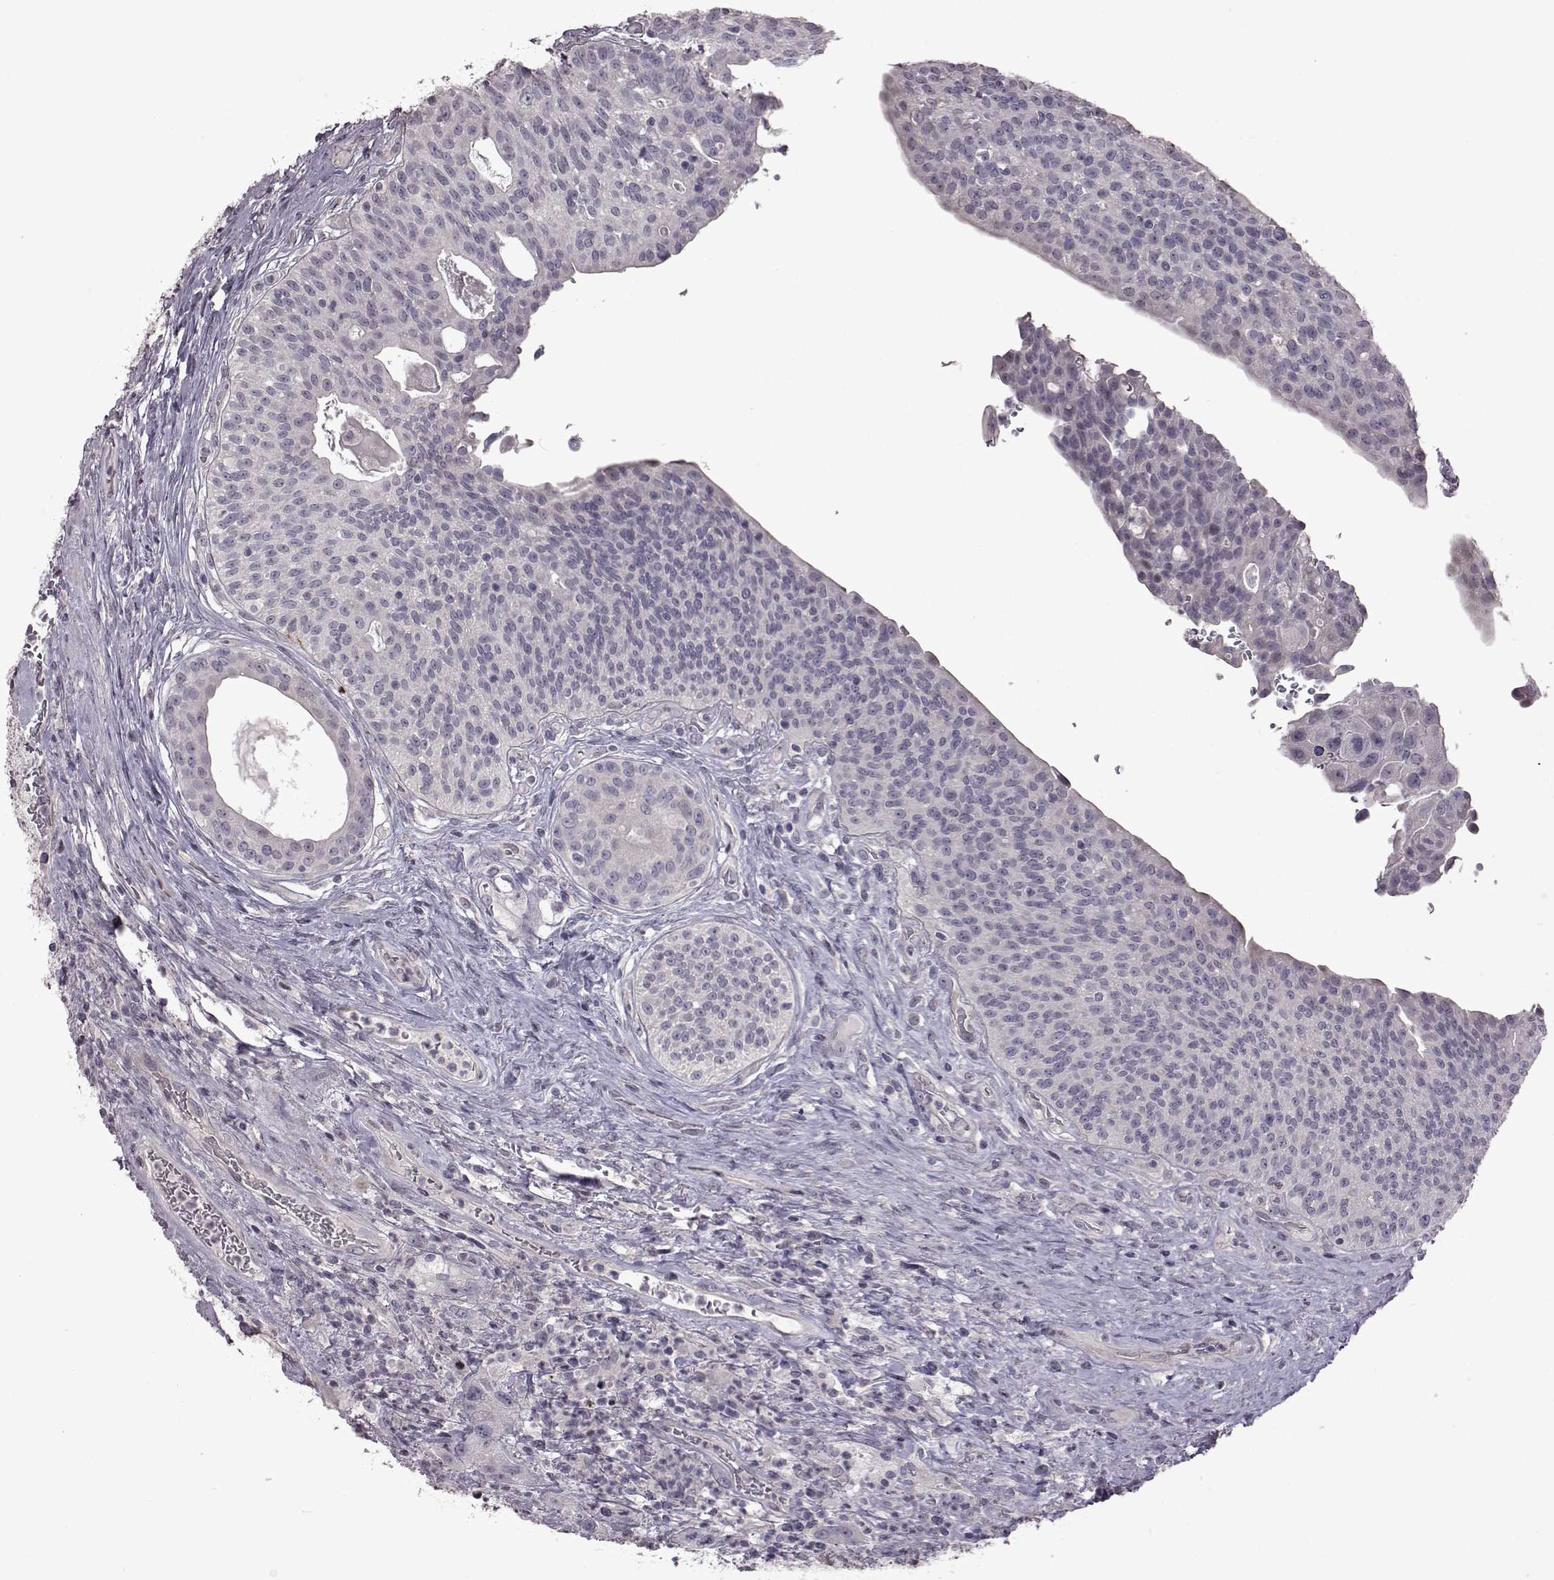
{"staining": {"intensity": "negative", "quantity": "none", "location": "none"}, "tissue": "urothelial cancer", "cell_type": "Tumor cells", "image_type": "cancer", "snomed": [{"axis": "morphology", "description": "Urothelial carcinoma, High grade"}, {"axis": "topography", "description": "Urinary bladder"}], "caption": "Immunohistochemical staining of human urothelial cancer reveals no significant expression in tumor cells. Nuclei are stained in blue.", "gene": "GAL", "patient": {"sex": "male", "age": 79}}